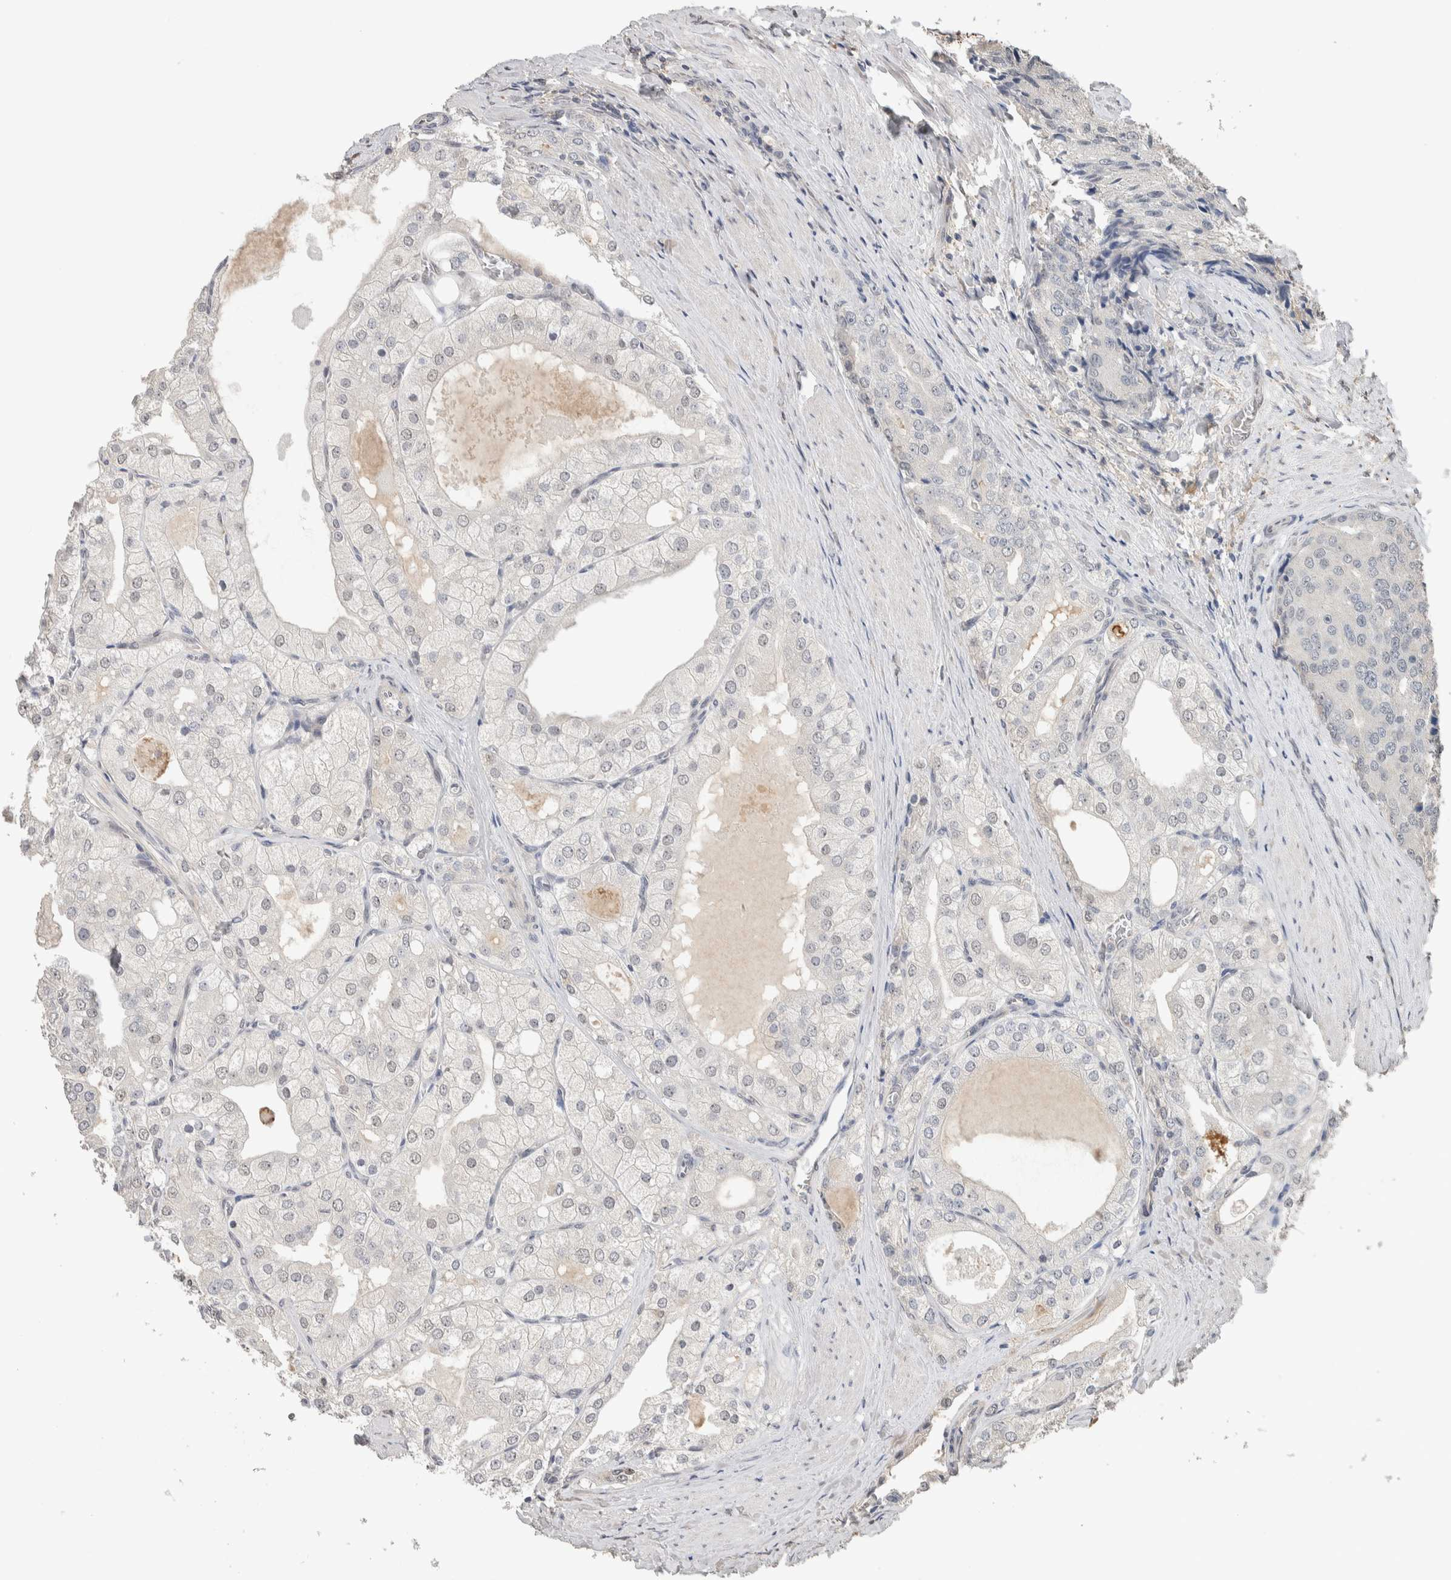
{"staining": {"intensity": "negative", "quantity": "none", "location": "none"}, "tissue": "prostate cancer", "cell_type": "Tumor cells", "image_type": "cancer", "snomed": [{"axis": "morphology", "description": "Adenocarcinoma, High grade"}, {"axis": "topography", "description": "Prostate"}], "caption": "Micrograph shows no protein staining in tumor cells of prostate cancer tissue. (DAB (3,3'-diaminobenzidine) IHC, high magnification).", "gene": "CYSRT1", "patient": {"sex": "male", "age": 50}}